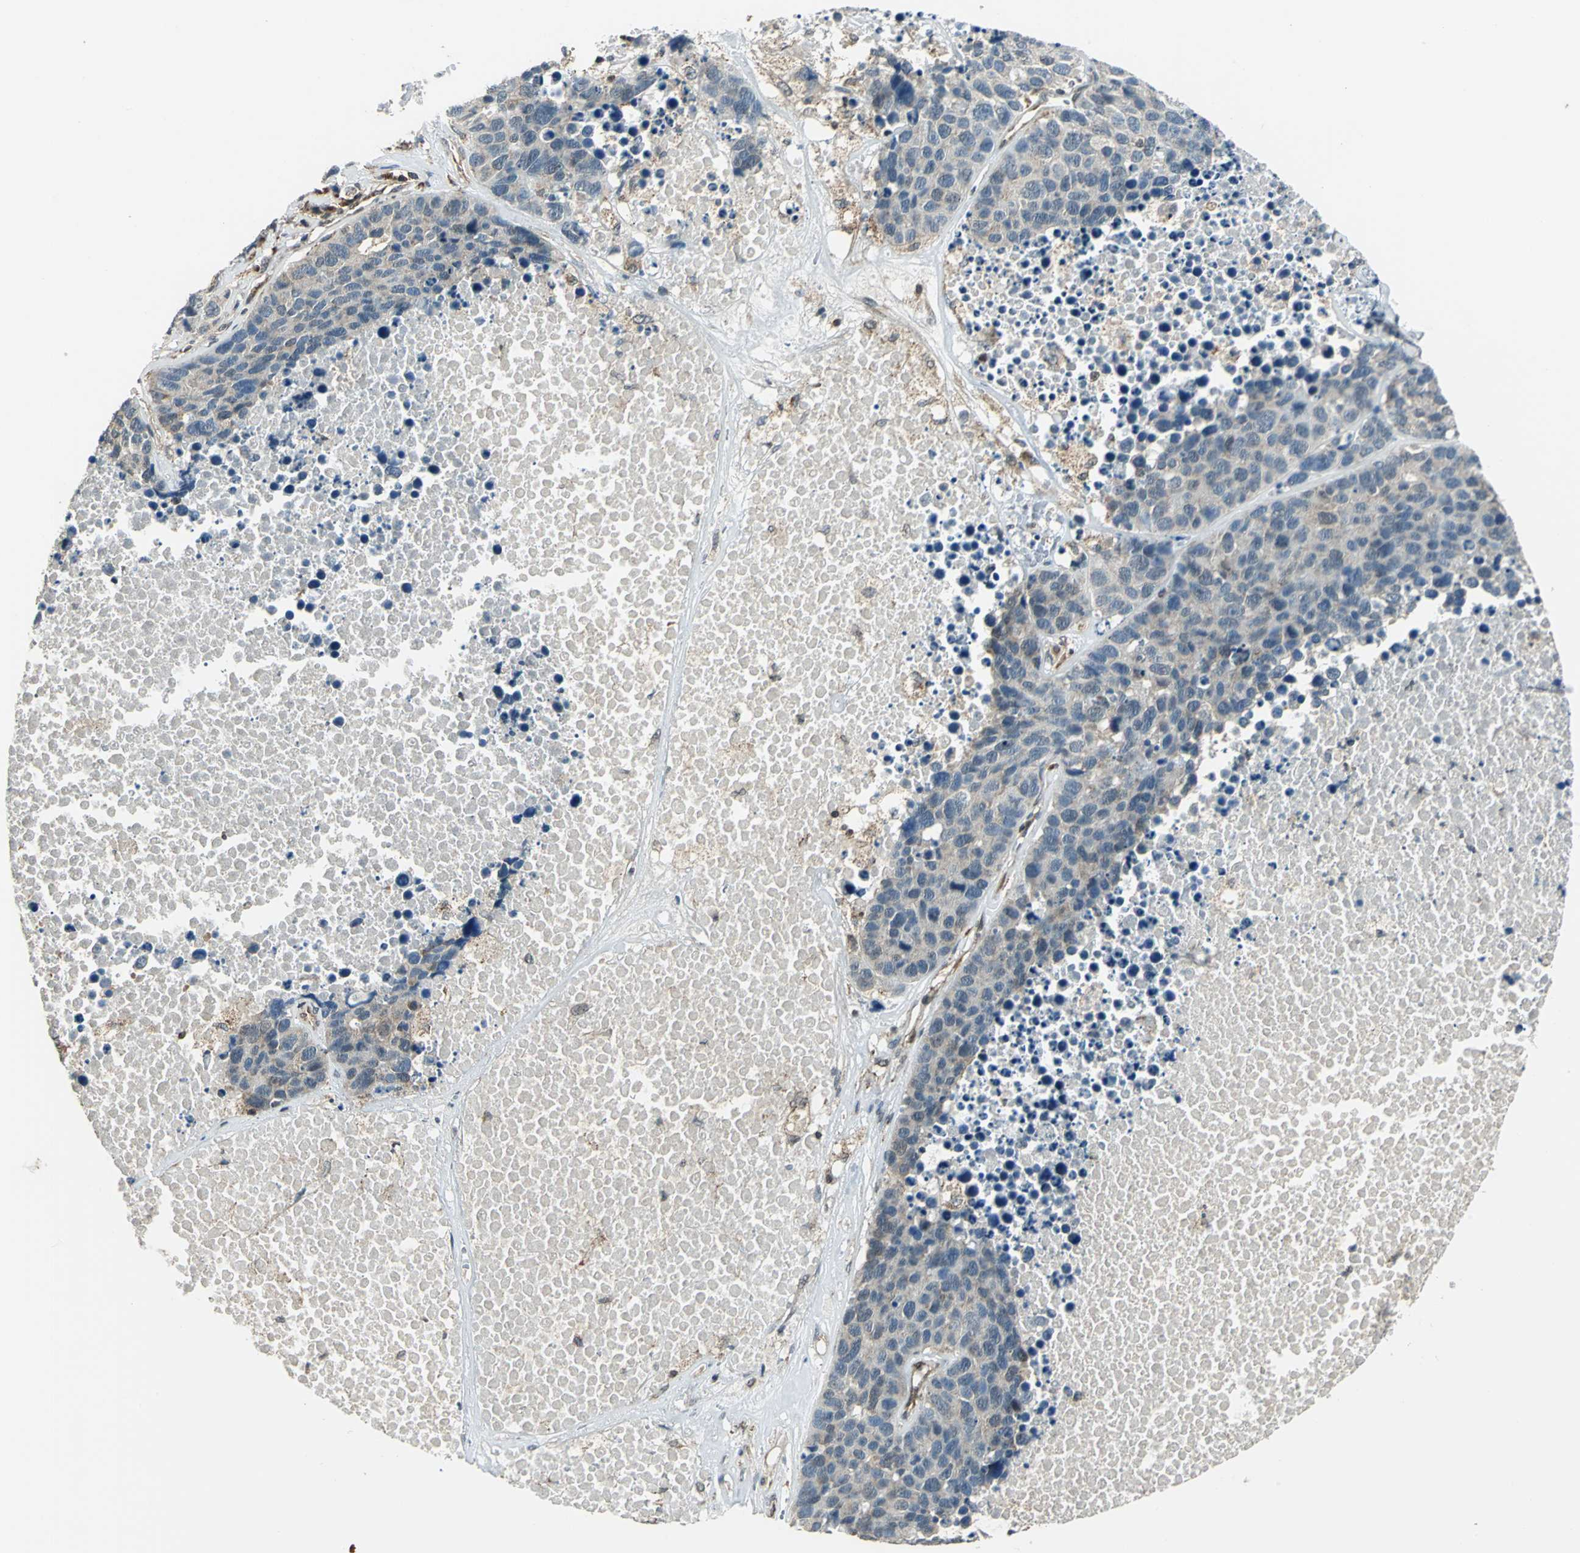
{"staining": {"intensity": "weak", "quantity": ">75%", "location": "cytoplasmic/membranous"}, "tissue": "carcinoid", "cell_type": "Tumor cells", "image_type": "cancer", "snomed": [{"axis": "morphology", "description": "Carcinoid, malignant, NOS"}, {"axis": "topography", "description": "Lung"}], "caption": "An image showing weak cytoplasmic/membranous expression in about >75% of tumor cells in carcinoid, as visualized by brown immunohistochemical staining.", "gene": "NUDT2", "patient": {"sex": "male", "age": 60}}